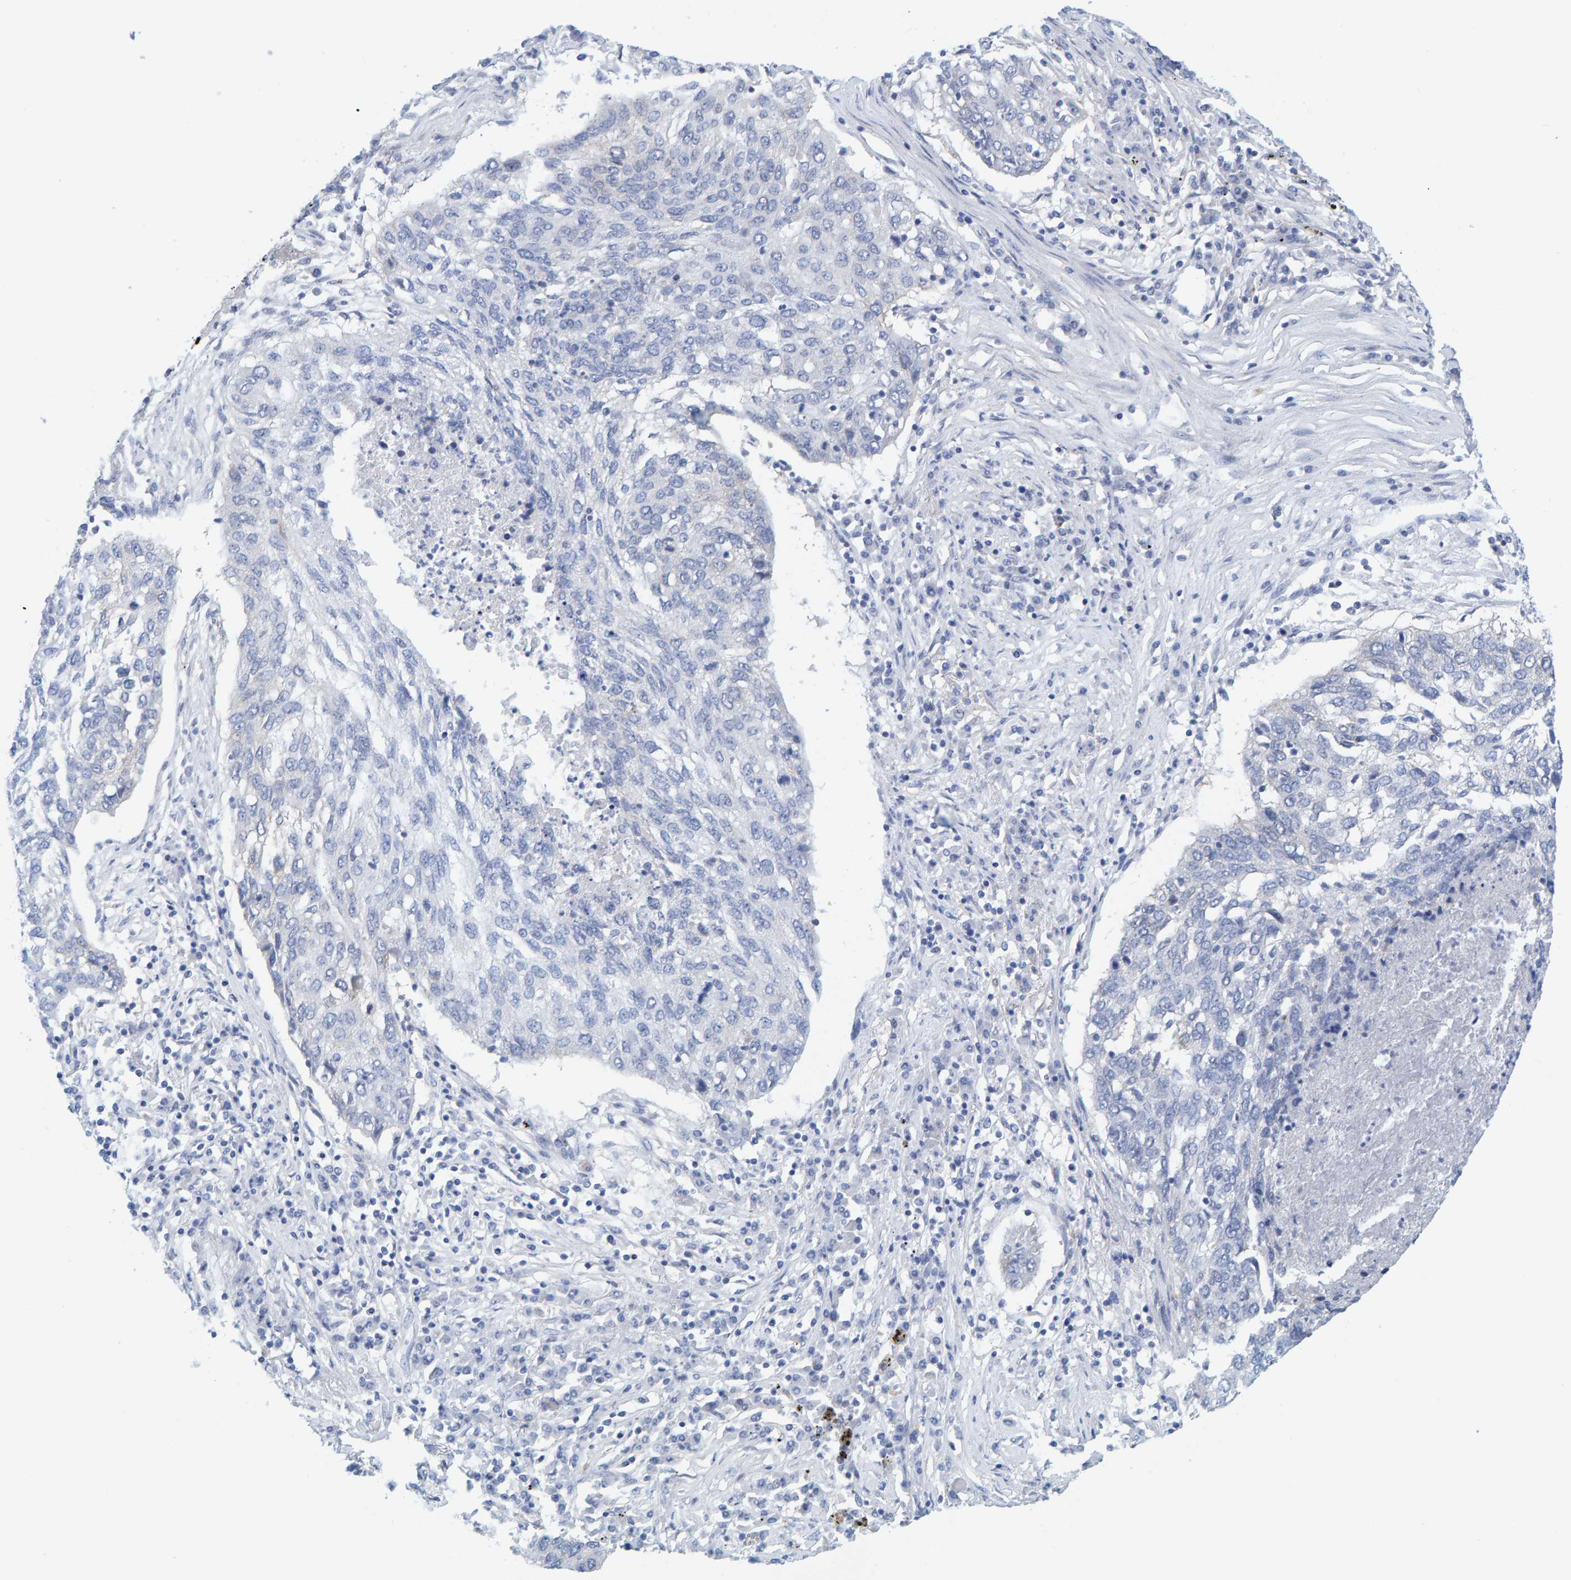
{"staining": {"intensity": "negative", "quantity": "none", "location": "none"}, "tissue": "lung cancer", "cell_type": "Tumor cells", "image_type": "cancer", "snomed": [{"axis": "morphology", "description": "Squamous cell carcinoma, NOS"}, {"axis": "topography", "description": "Lung"}], "caption": "Lung squamous cell carcinoma stained for a protein using immunohistochemistry (IHC) displays no positivity tumor cells.", "gene": "KLHL11", "patient": {"sex": "female", "age": 63}}